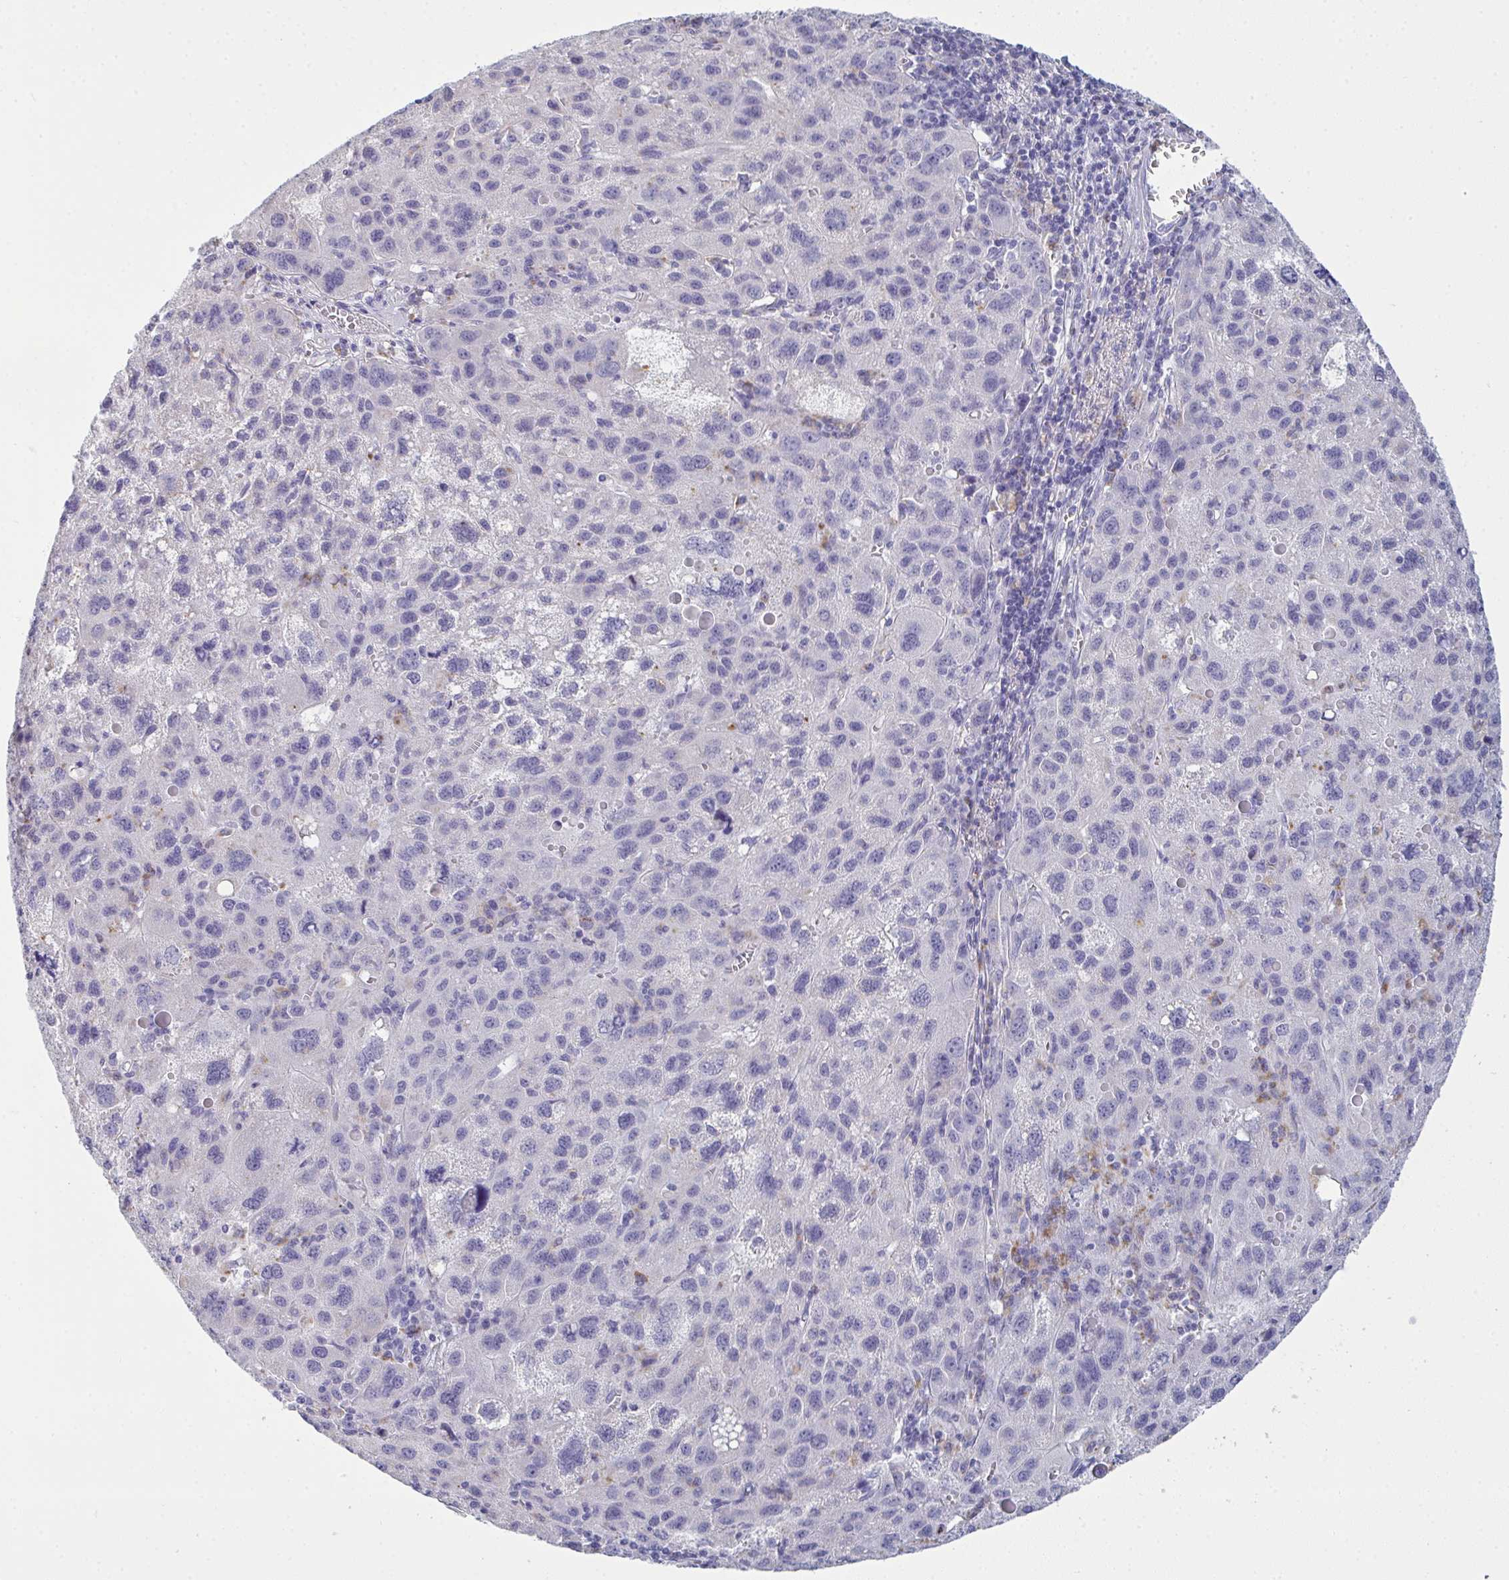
{"staining": {"intensity": "negative", "quantity": "none", "location": "none"}, "tissue": "liver cancer", "cell_type": "Tumor cells", "image_type": "cancer", "snomed": [{"axis": "morphology", "description": "Carcinoma, Hepatocellular, NOS"}, {"axis": "topography", "description": "Liver"}], "caption": "This is an immunohistochemistry (IHC) micrograph of liver cancer. There is no staining in tumor cells.", "gene": "SERPINB10", "patient": {"sex": "female", "age": 77}}